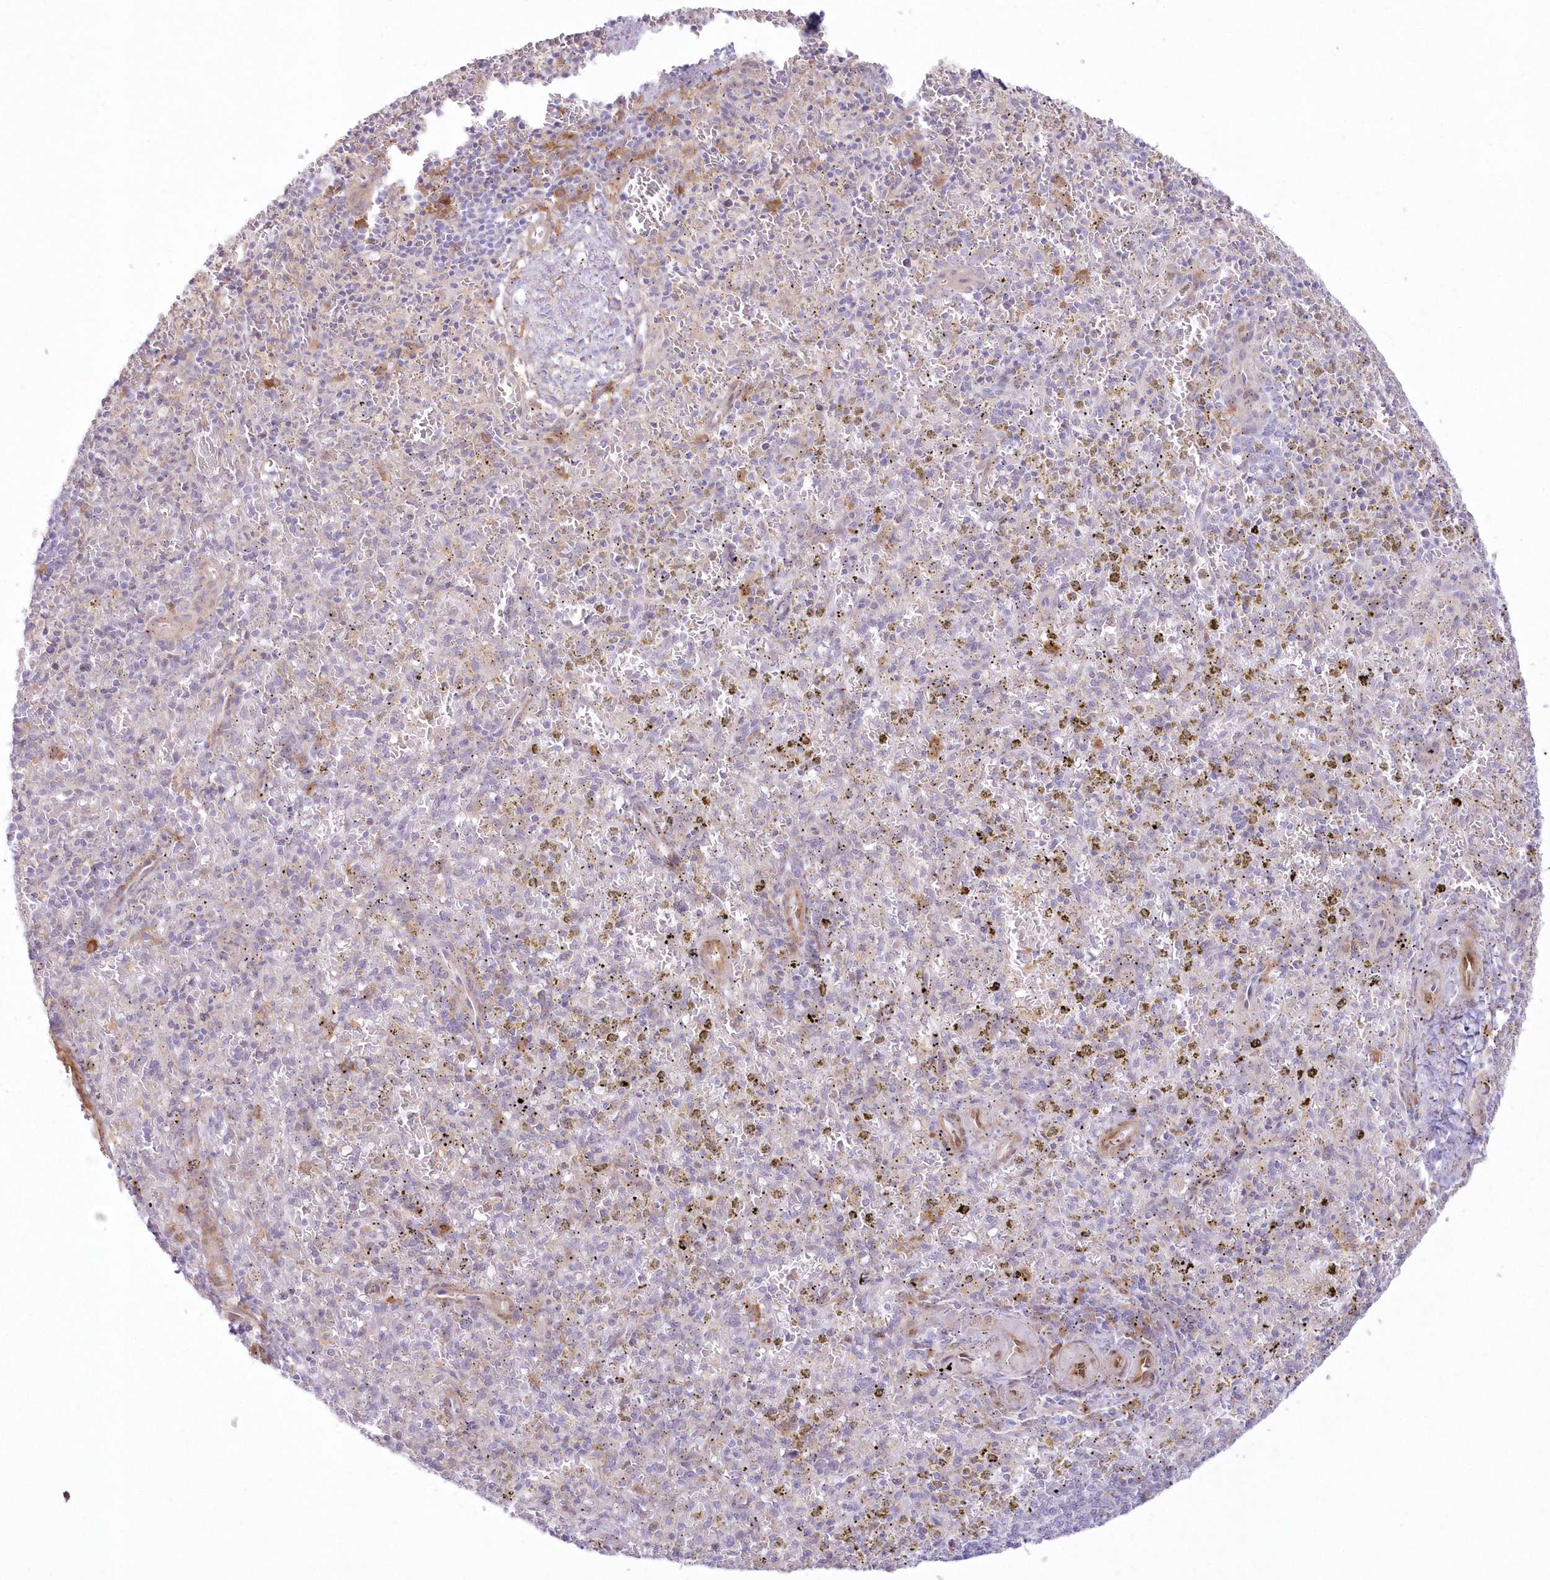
{"staining": {"intensity": "negative", "quantity": "none", "location": "none"}, "tissue": "spleen", "cell_type": "Cells in red pulp", "image_type": "normal", "snomed": [{"axis": "morphology", "description": "Normal tissue, NOS"}, {"axis": "topography", "description": "Spleen"}], "caption": "An IHC histopathology image of benign spleen is shown. There is no staining in cells in red pulp of spleen. (Stains: DAB immunohistochemistry (IHC) with hematoxylin counter stain, Microscopy: brightfield microscopy at high magnification).", "gene": "SH3PXD2B", "patient": {"sex": "male", "age": 72}}